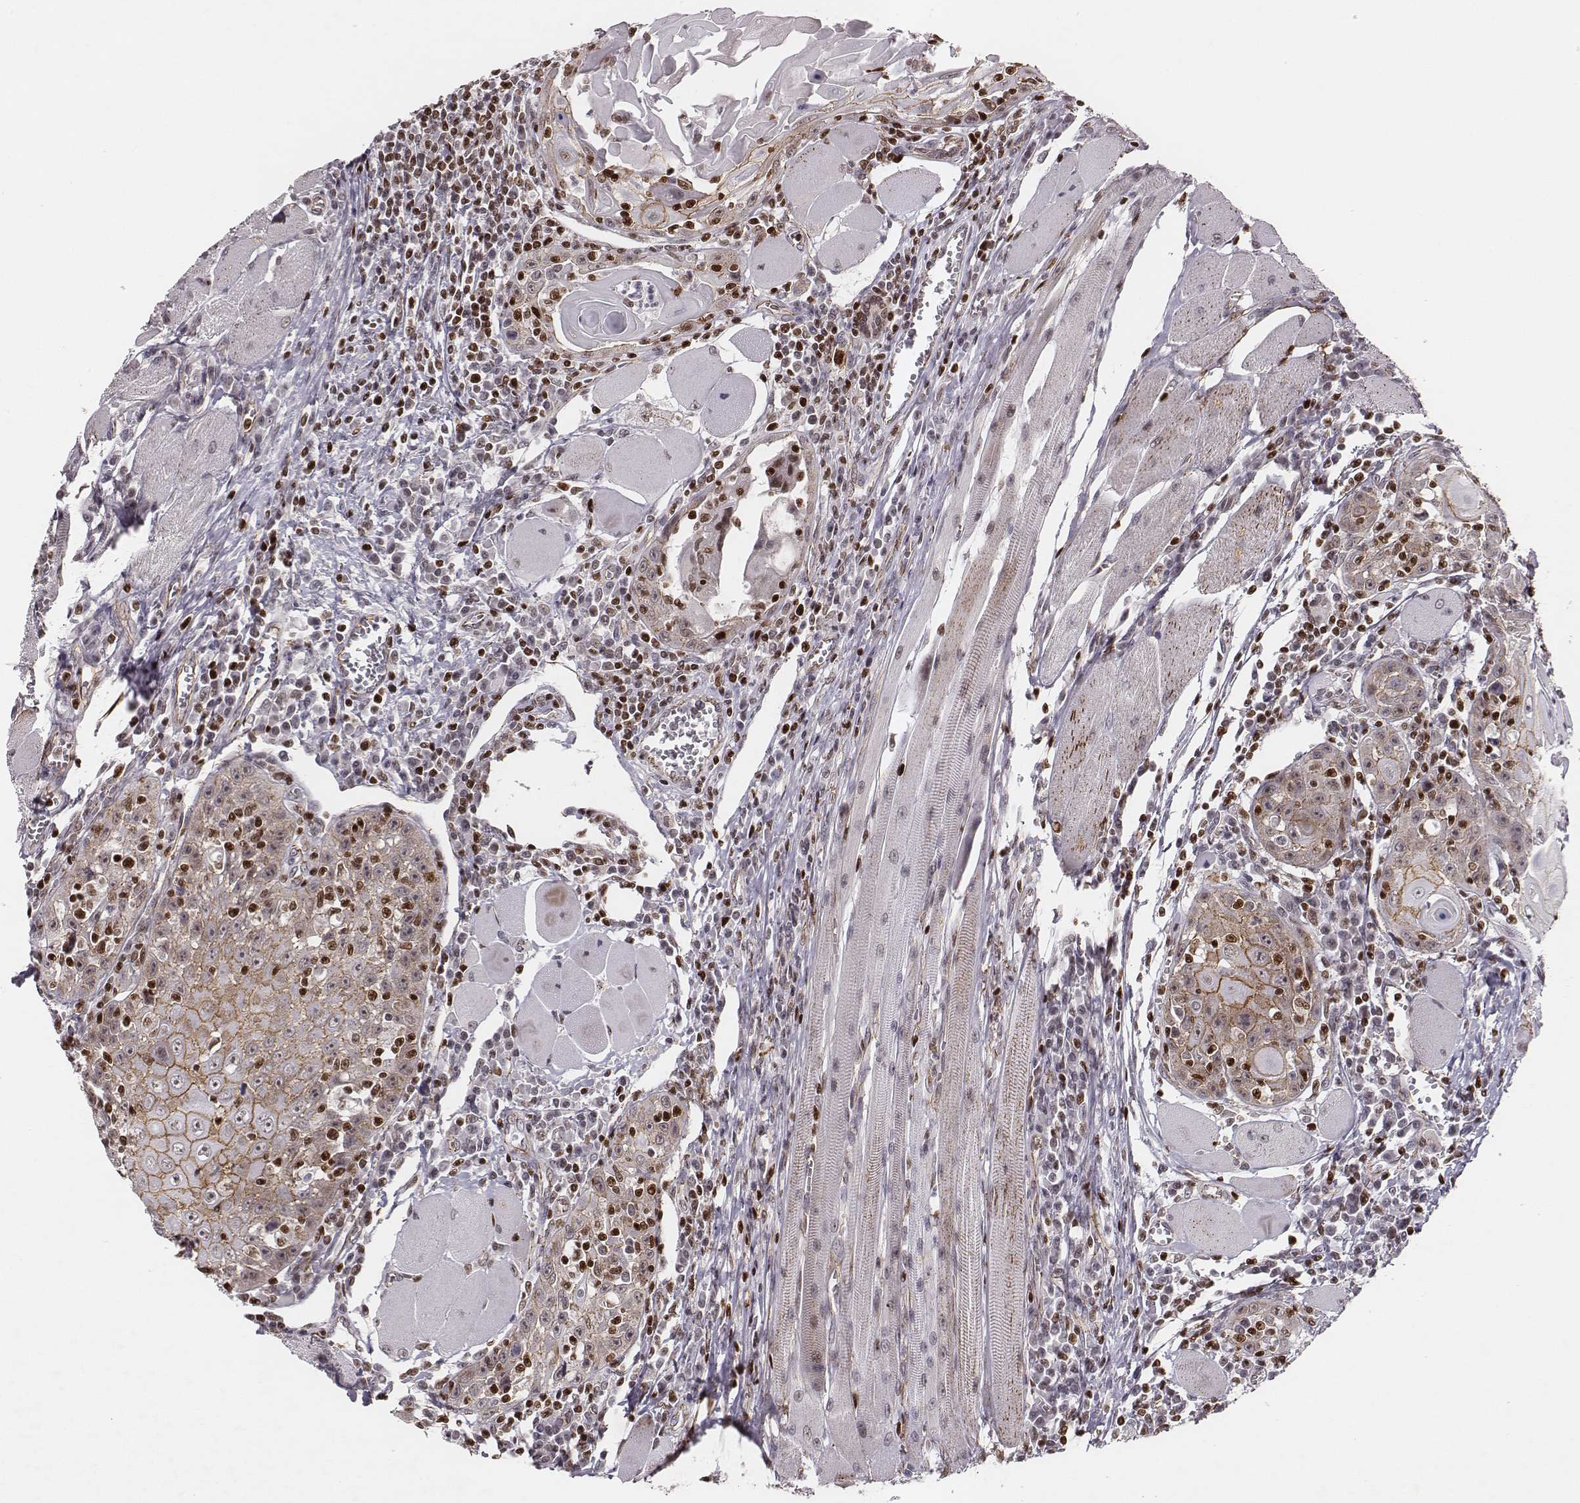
{"staining": {"intensity": "moderate", "quantity": "25%-75%", "location": "cytoplasmic/membranous"}, "tissue": "head and neck cancer", "cell_type": "Tumor cells", "image_type": "cancer", "snomed": [{"axis": "morphology", "description": "Normal tissue, NOS"}, {"axis": "morphology", "description": "Squamous cell carcinoma, NOS"}, {"axis": "topography", "description": "Oral tissue"}, {"axis": "topography", "description": "Head-Neck"}], "caption": "Brown immunohistochemical staining in head and neck cancer shows moderate cytoplasmic/membranous expression in about 25%-75% of tumor cells.", "gene": "WDR59", "patient": {"sex": "male", "age": 52}}